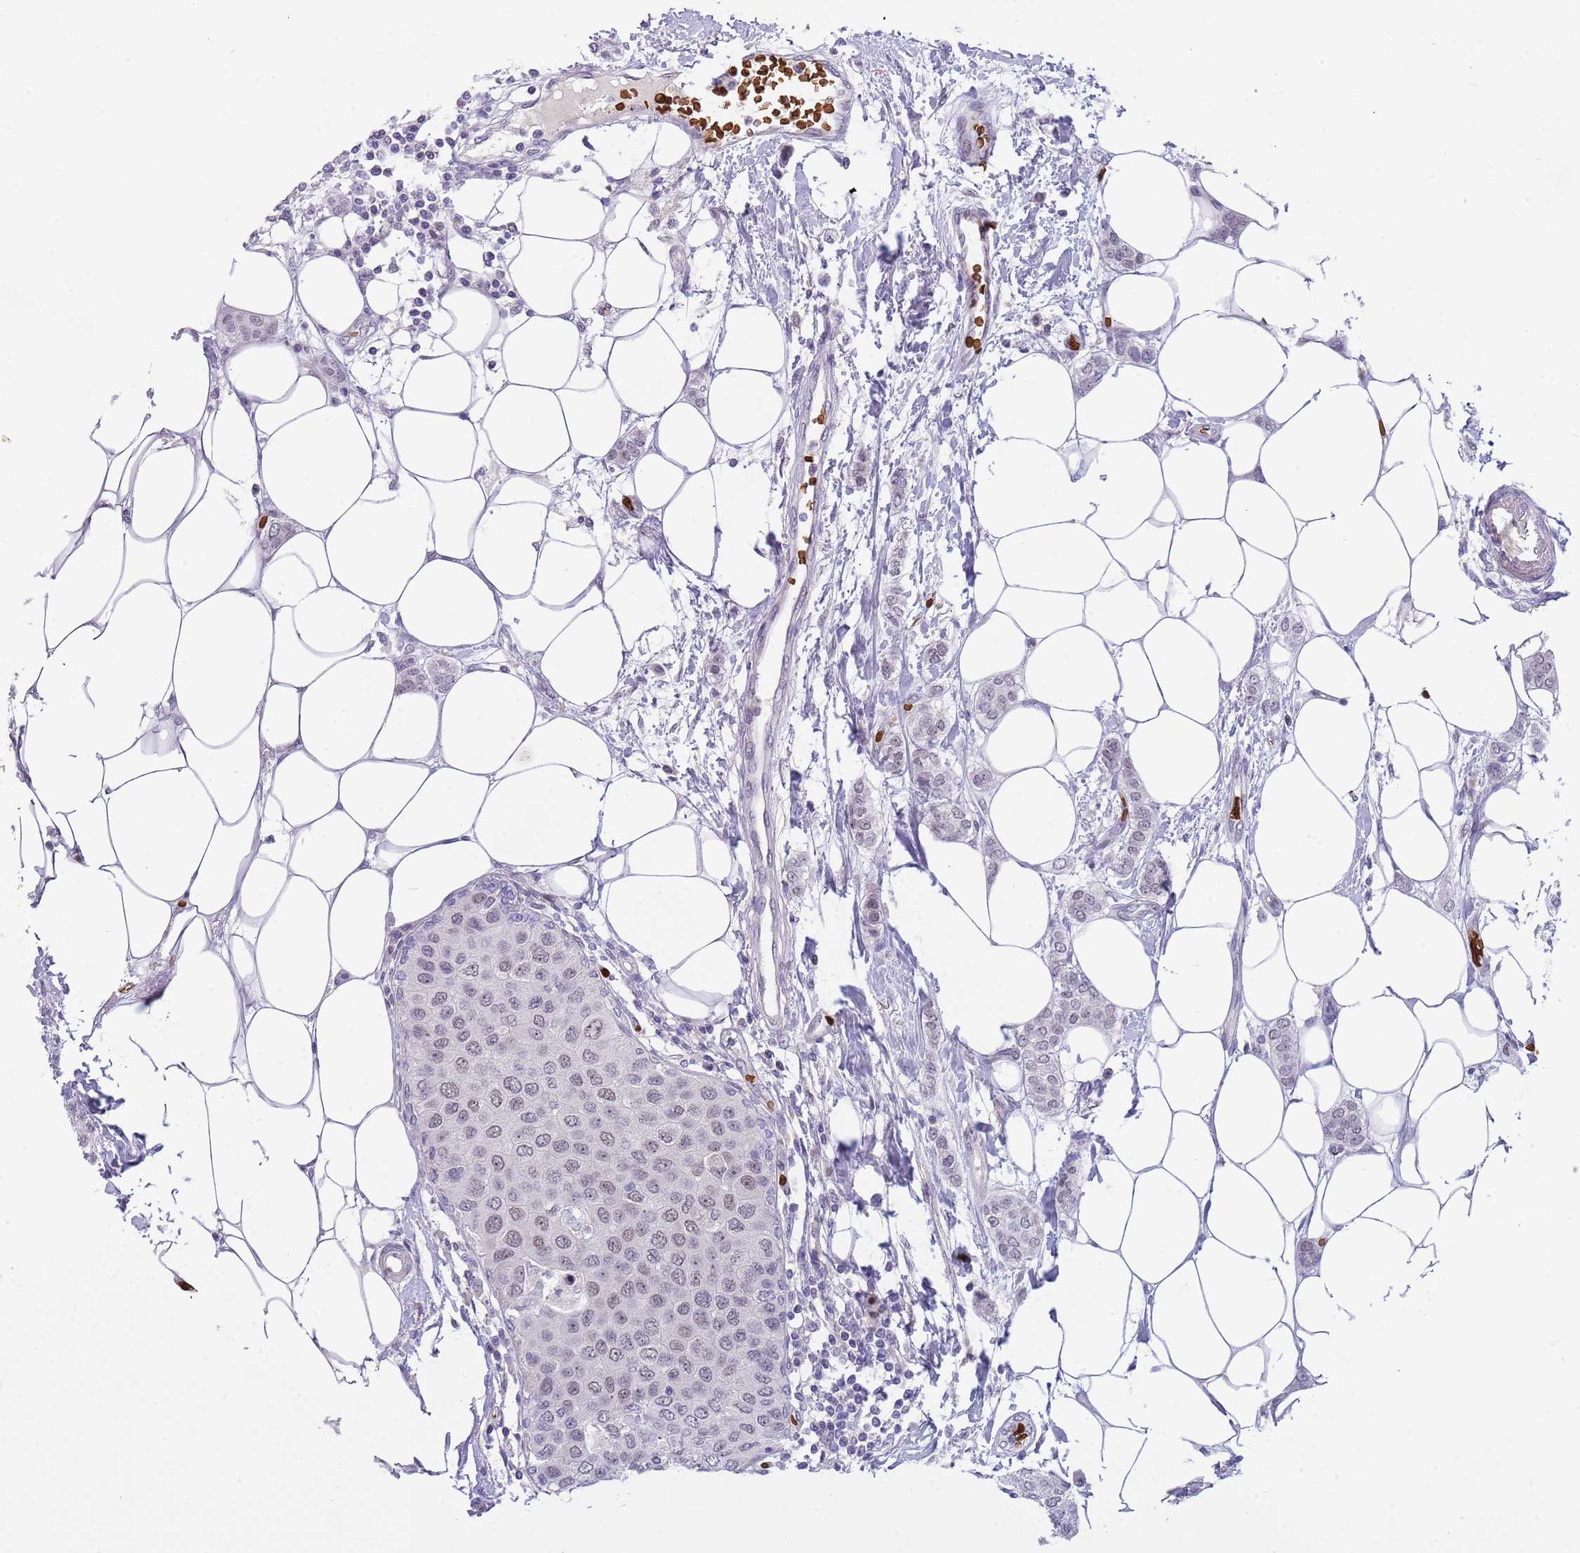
{"staining": {"intensity": "weak", "quantity": ">75%", "location": "nuclear"}, "tissue": "breast cancer", "cell_type": "Tumor cells", "image_type": "cancer", "snomed": [{"axis": "morphology", "description": "Duct carcinoma"}, {"axis": "topography", "description": "Breast"}], "caption": "This photomicrograph demonstrates breast invasive ductal carcinoma stained with immunohistochemistry to label a protein in brown. The nuclear of tumor cells show weak positivity for the protein. Nuclei are counter-stained blue.", "gene": "LYPD6B", "patient": {"sex": "female", "age": 72}}